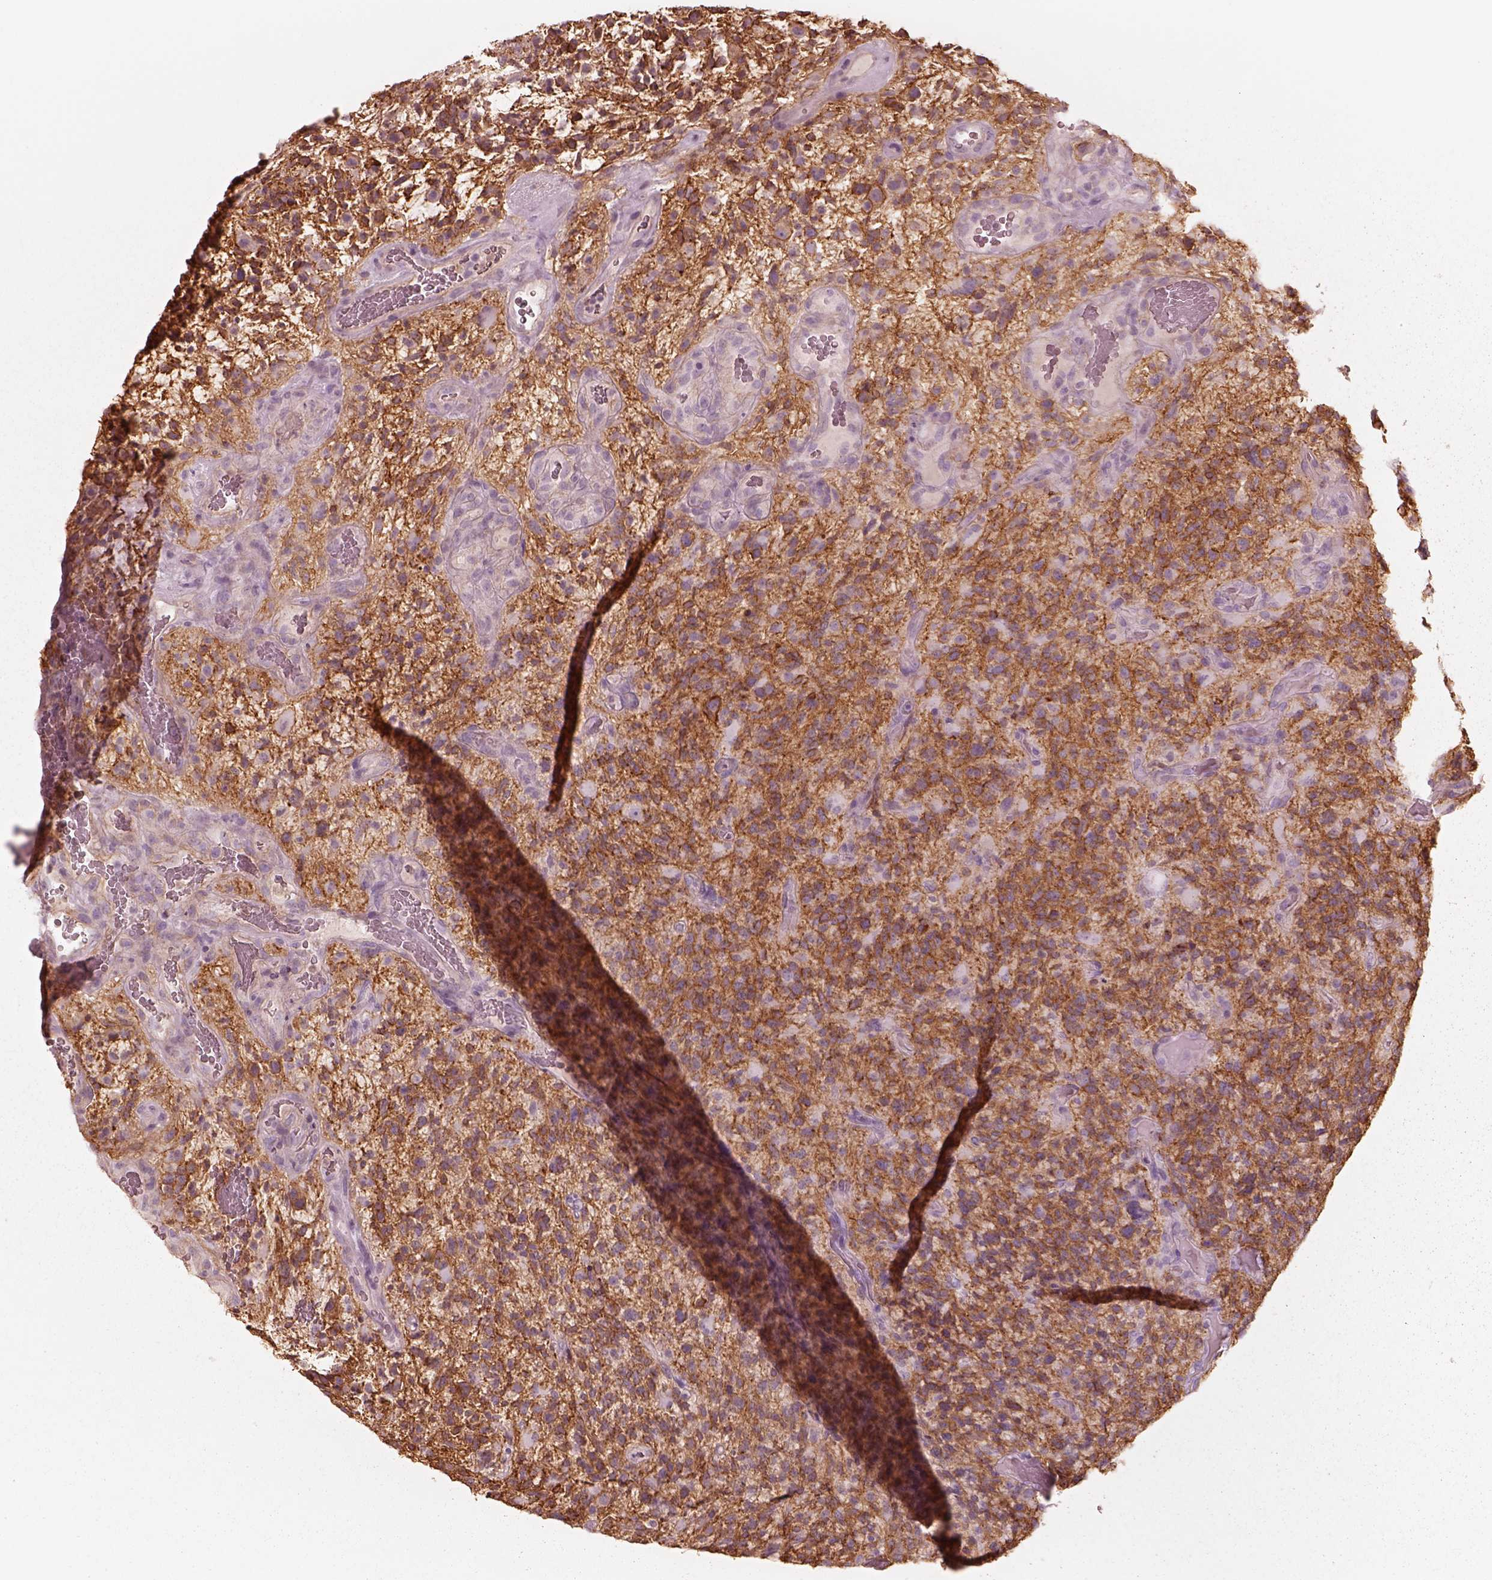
{"staining": {"intensity": "negative", "quantity": "none", "location": "none"}, "tissue": "glioma", "cell_type": "Tumor cells", "image_type": "cancer", "snomed": [{"axis": "morphology", "description": "Glioma, malignant, High grade"}, {"axis": "topography", "description": "Brain"}], "caption": "Immunohistochemical staining of human glioma displays no significant expression in tumor cells.", "gene": "GPRIN1", "patient": {"sex": "female", "age": 71}}